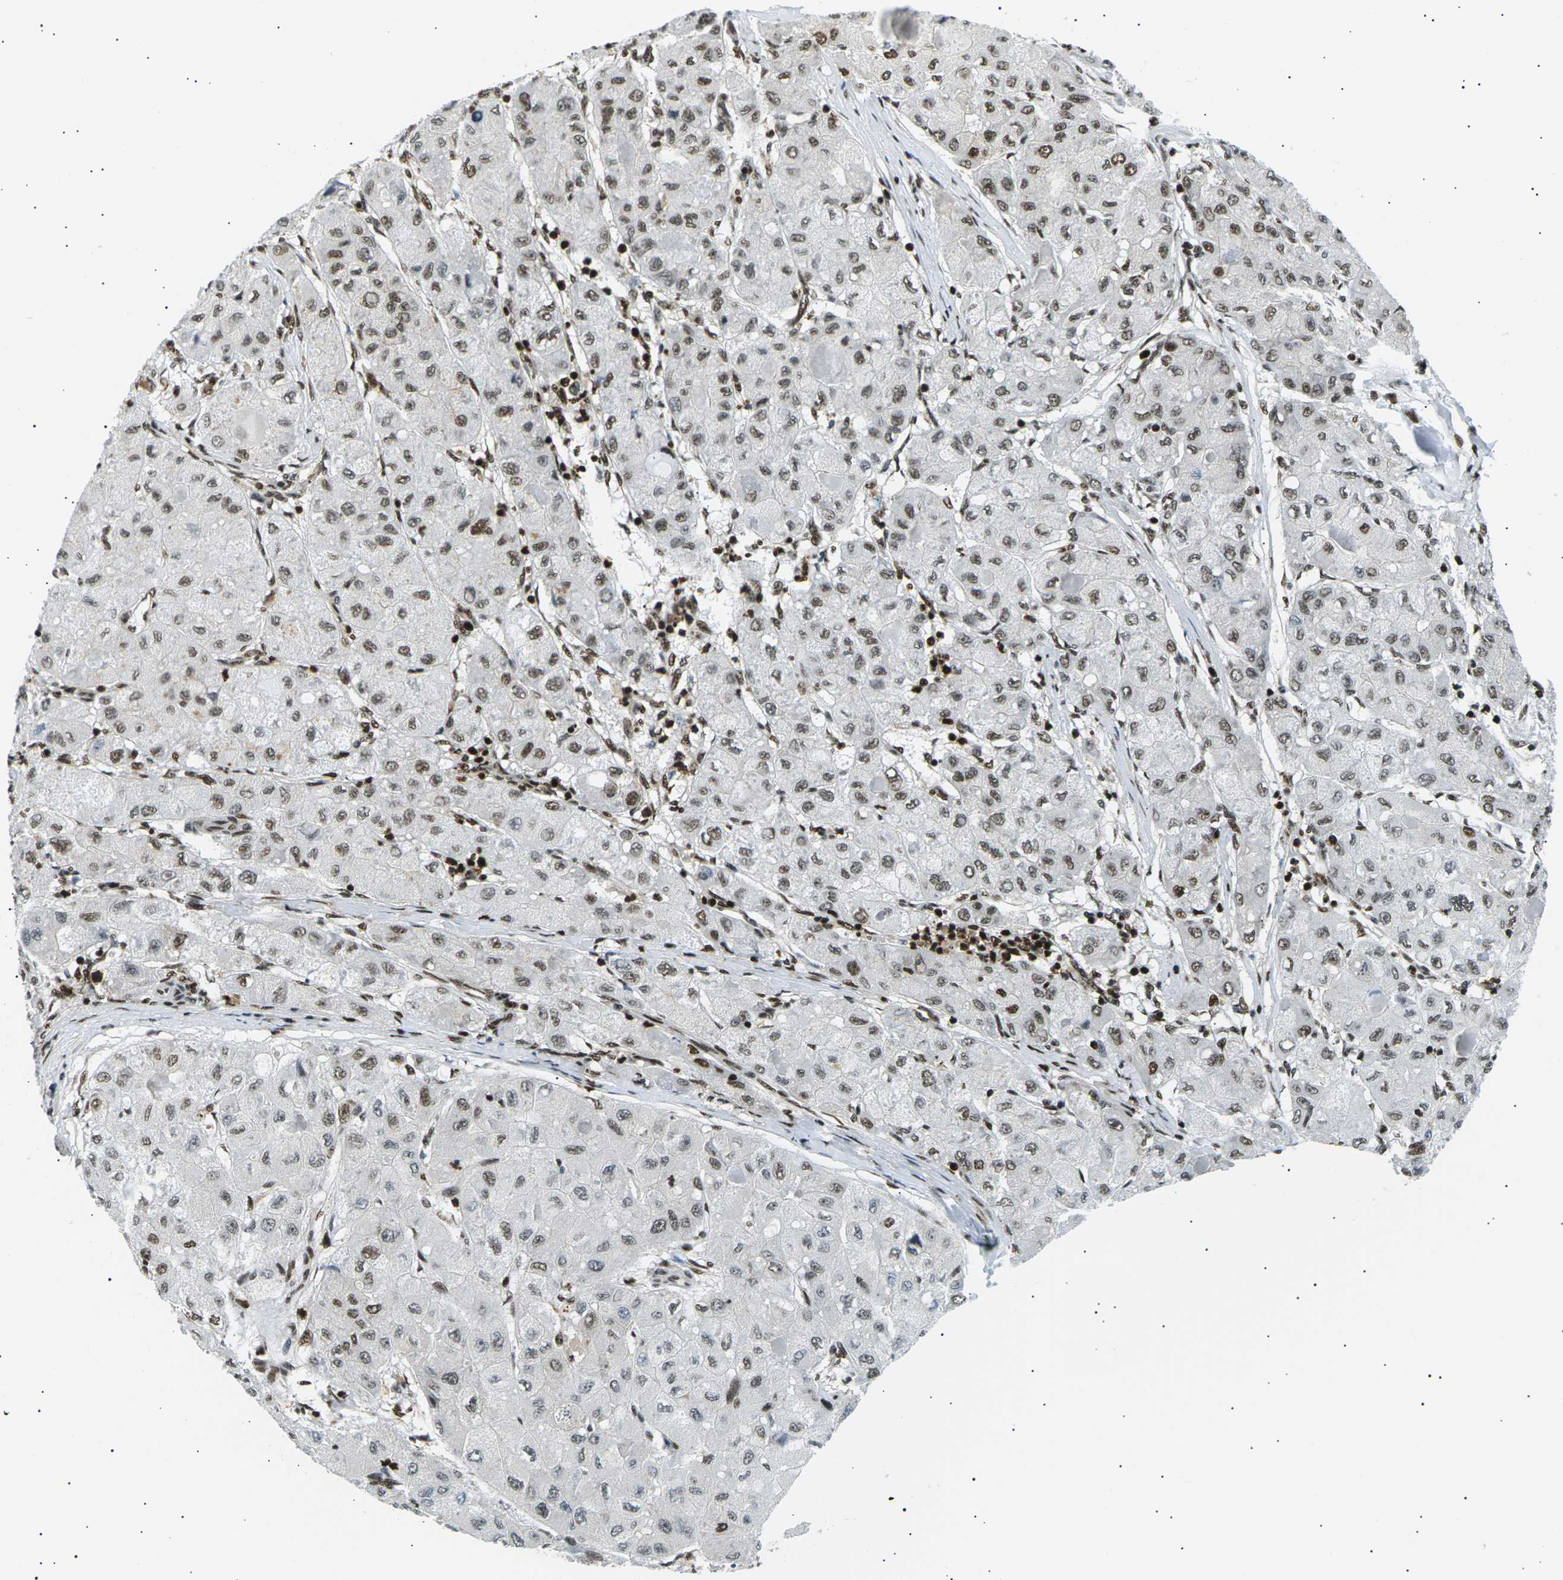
{"staining": {"intensity": "moderate", "quantity": ">75%", "location": "nuclear"}, "tissue": "liver cancer", "cell_type": "Tumor cells", "image_type": "cancer", "snomed": [{"axis": "morphology", "description": "Carcinoma, Hepatocellular, NOS"}, {"axis": "topography", "description": "Liver"}], "caption": "Liver hepatocellular carcinoma stained for a protein (brown) exhibits moderate nuclear positive expression in about >75% of tumor cells.", "gene": "RPA2", "patient": {"sex": "male", "age": 80}}